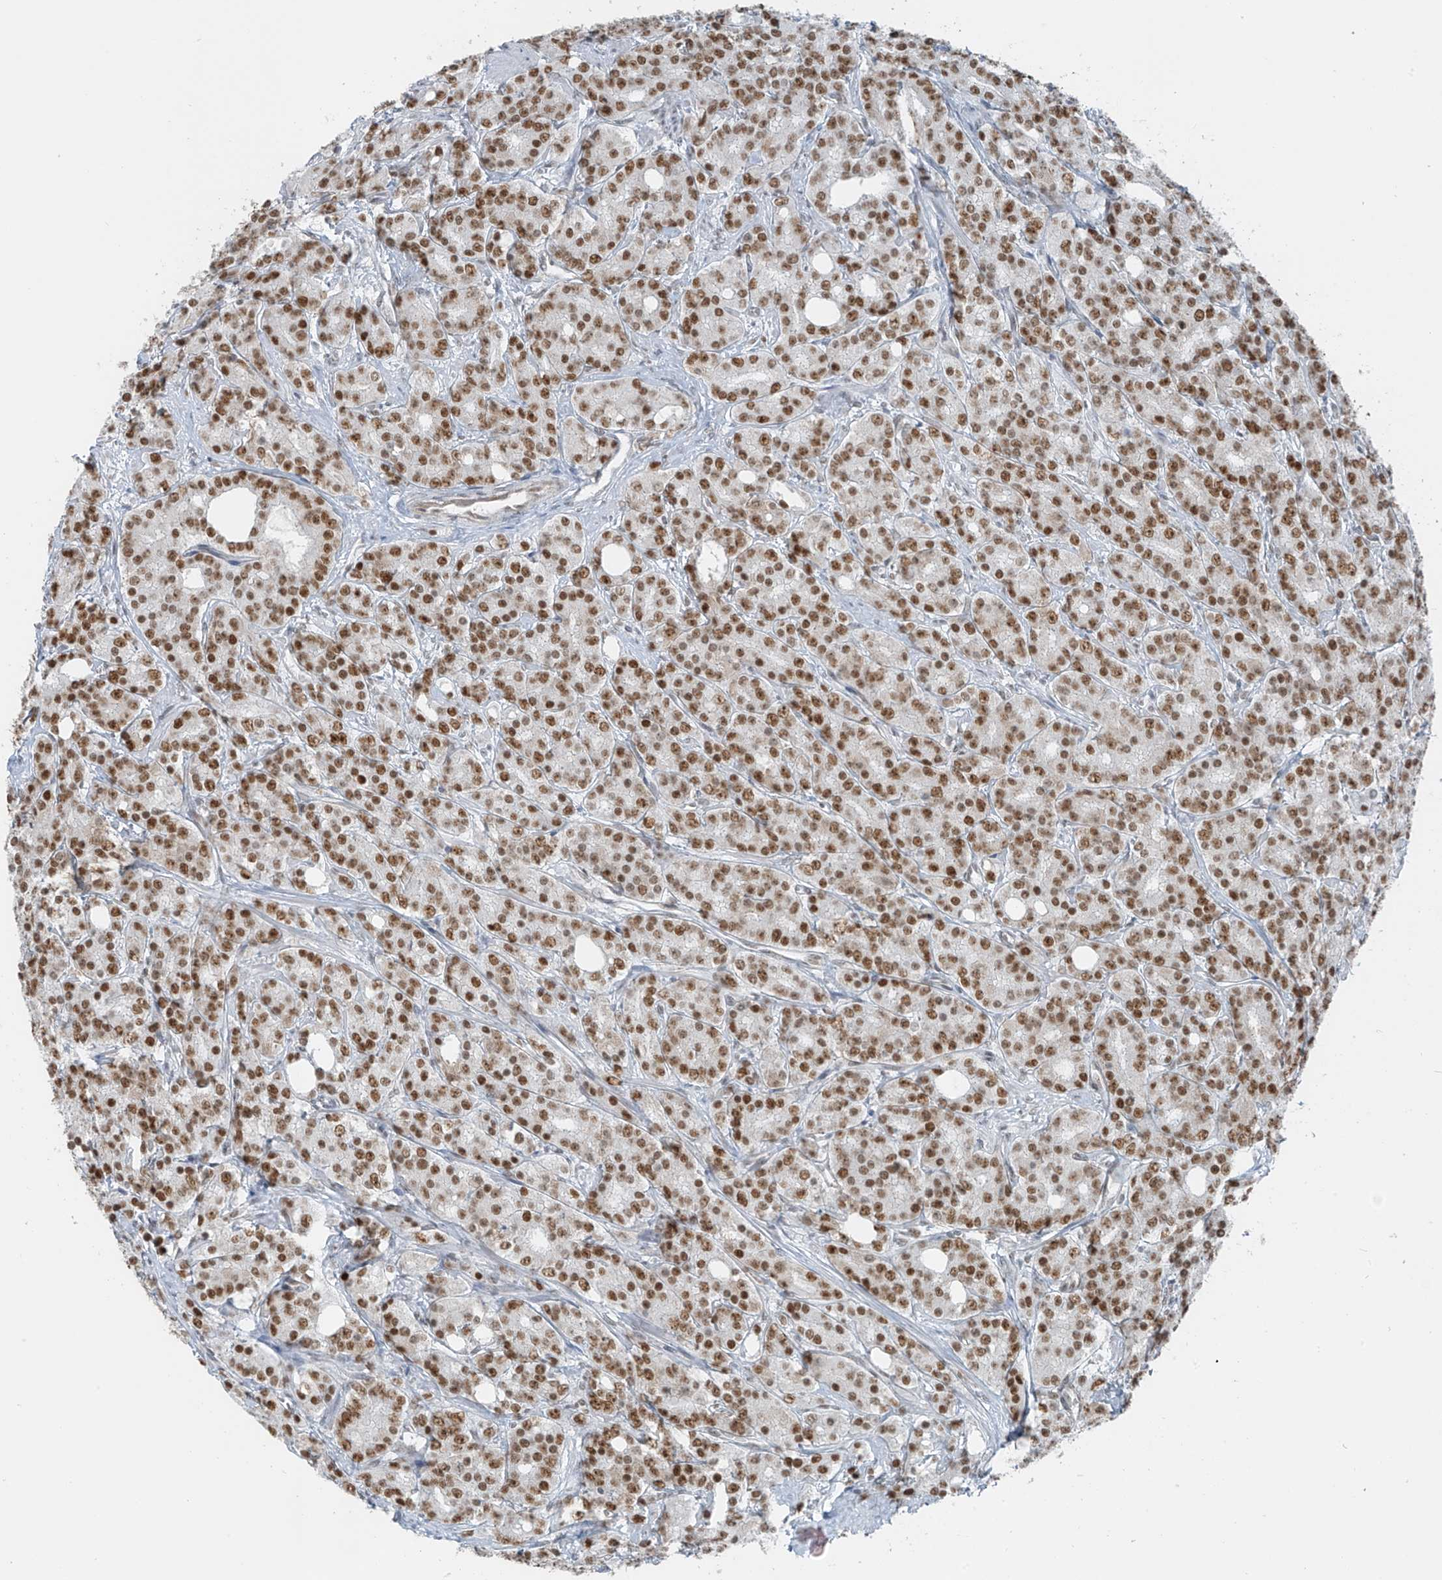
{"staining": {"intensity": "moderate", "quantity": ">75%", "location": "nuclear"}, "tissue": "prostate cancer", "cell_type": "Tumor cells", "image_type": "cancer", "snomed": [{"axis": "morphology", "description": "Adenocarcinoma, High grade"}, {"axis": "topography", "description": "Prostate"}], "caption": "Immunohistochemical staining of human prostate cancer (high-grade adenocarcinoma) shows medium levels of moderate nuclear staining in about >75% of tumor cells.", "gene": "WRNIP1", "patient": {"sex": "male", "age": 62}}